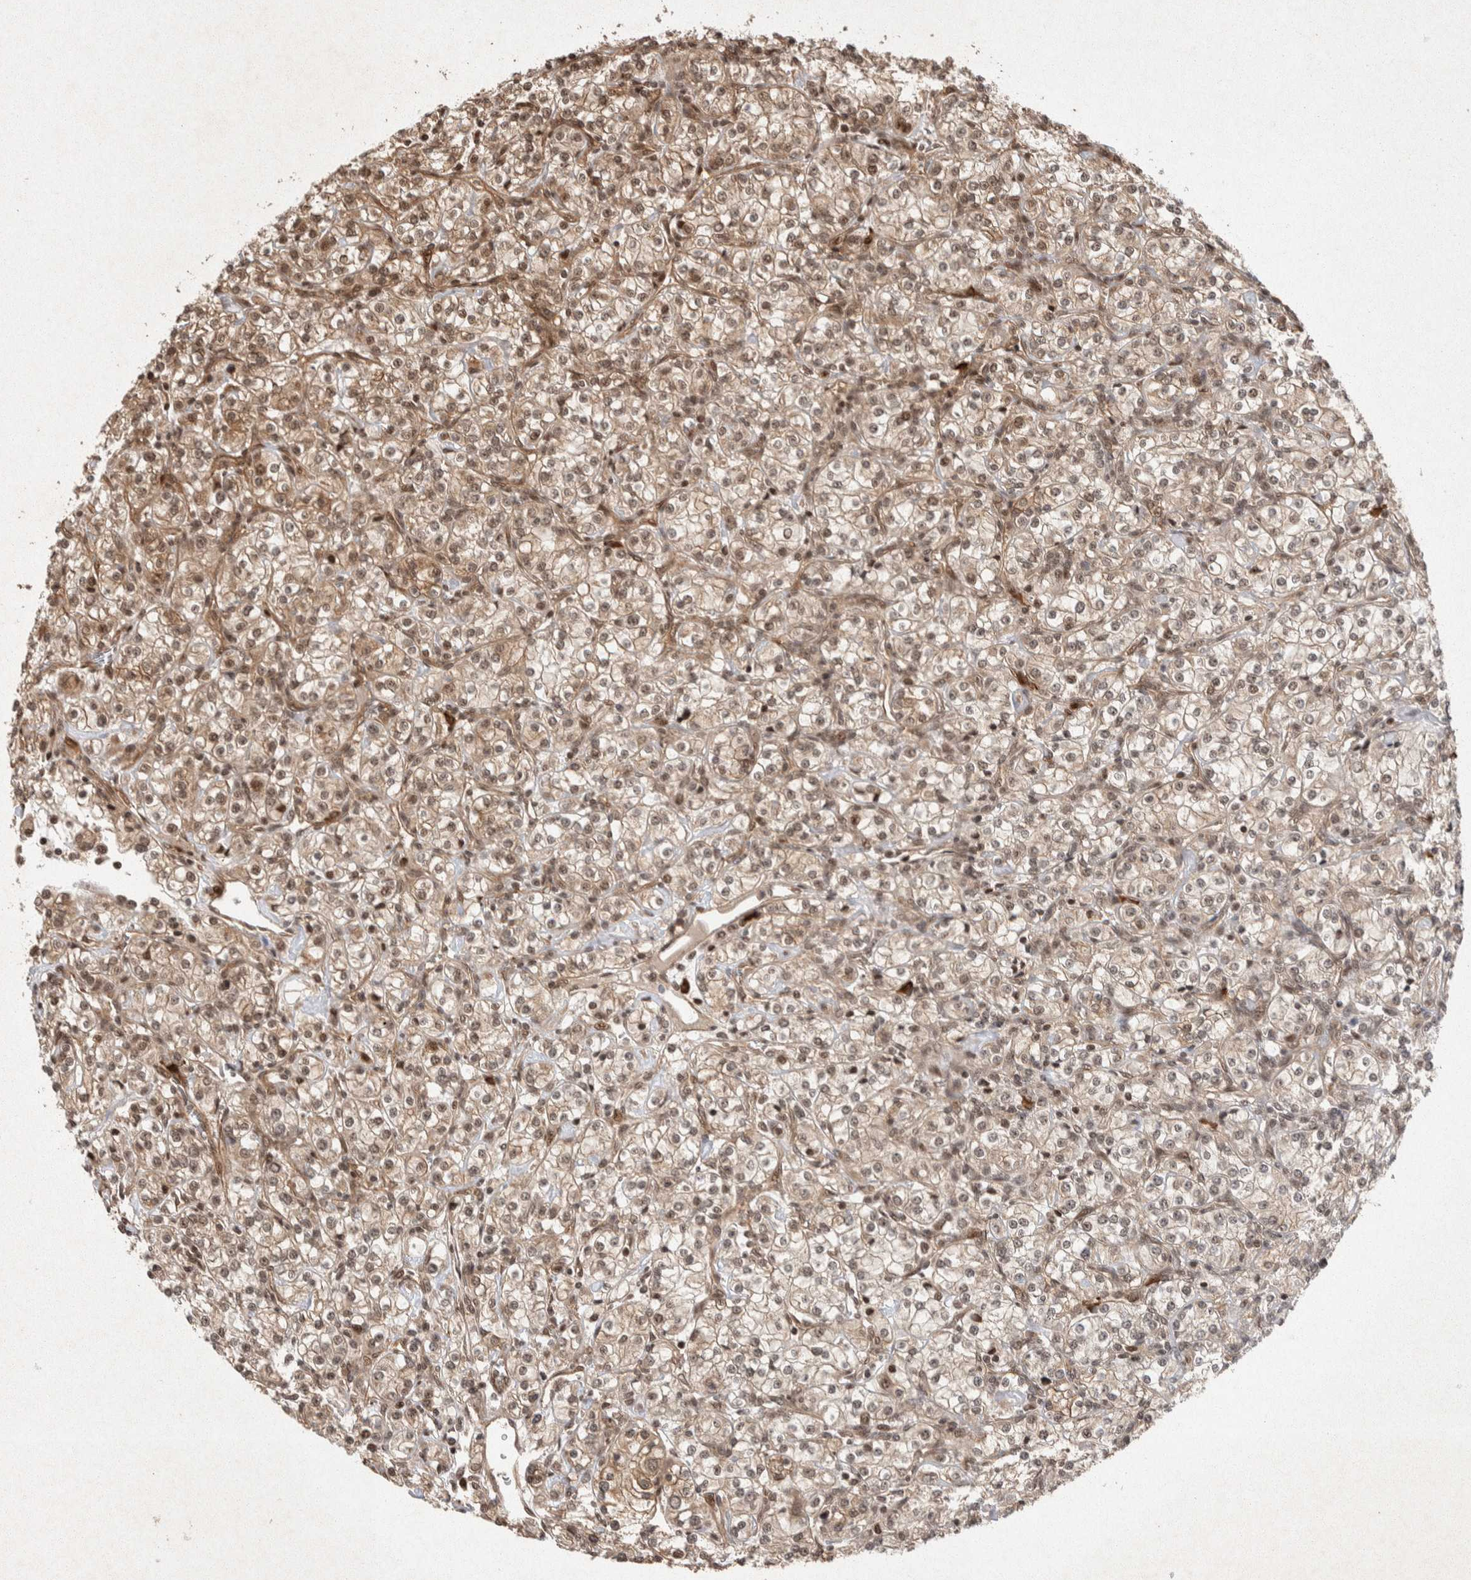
{"staining": {"intensity": "moderate", "quantity": ">75%", "location": "cytoplasmic/membranous,nuclear"}, "tissue": "renal cancer", "cell_type": "Tumor cells", "image_type": "cancer", "snomed": [{"axis": "morphology", "description": "Adenocarcinoma, NOS"}, {"axis": "topography", "description": "Kidney"}], "caption": "Renal adenocarcinoma stained with DAB IHC displays medium levels of moderate cytoplasmic/membranous and nuclear staining in about >75% of tumor cells. The protein is stained brown, and the nuclei are stained in blue (DAB IHC with brightfield microscopy, high magnification).", "gene": "TOR1B", "patient": {"sex": "male", "age": 77}}